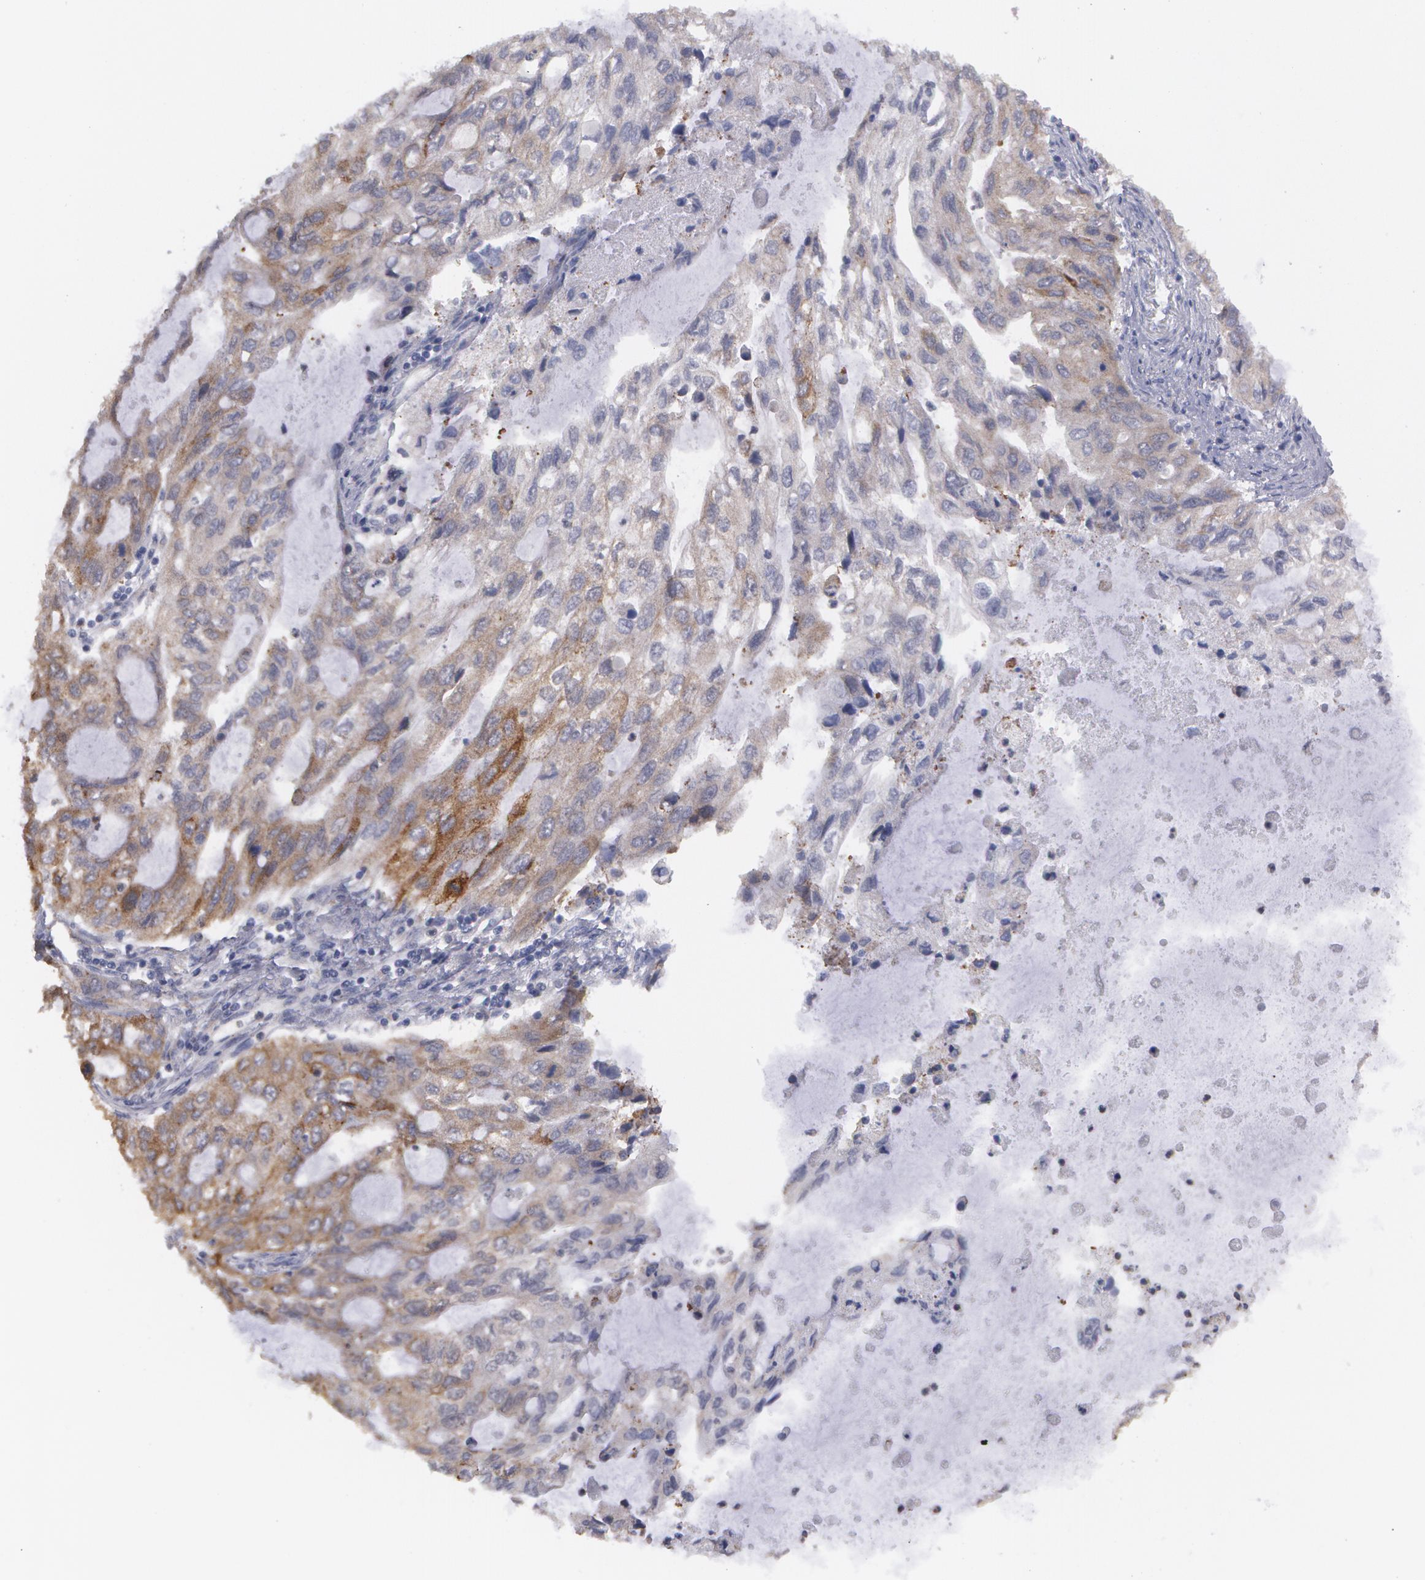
{"staining": {"intensity": "moderate", "quantity": ">75%", "location": "cytoplasmic/membranous"}, "tissue": "stomach cancer", "cell_type": "Tumor cells", "image_type": "cancer", "snomed": [{"axis": "morphology", "description": "Adenocarcinoma, NOS"}, {"axis": "topography", "description": "Stomach, upper"}], "caption": "Protein staining of stomach adenocarcinoma tissue demonstrates moderate cytoplasmic/membranous staining in about >75% of tumor cells. Using DAB (3,3'-diaminobenzidine) (brown) and hematoxylin (blue) stains, captured at high magnification using brightfield microscopy.", "gene": "MTHFD1", "patient": {"sex": "female", "age": 52}}